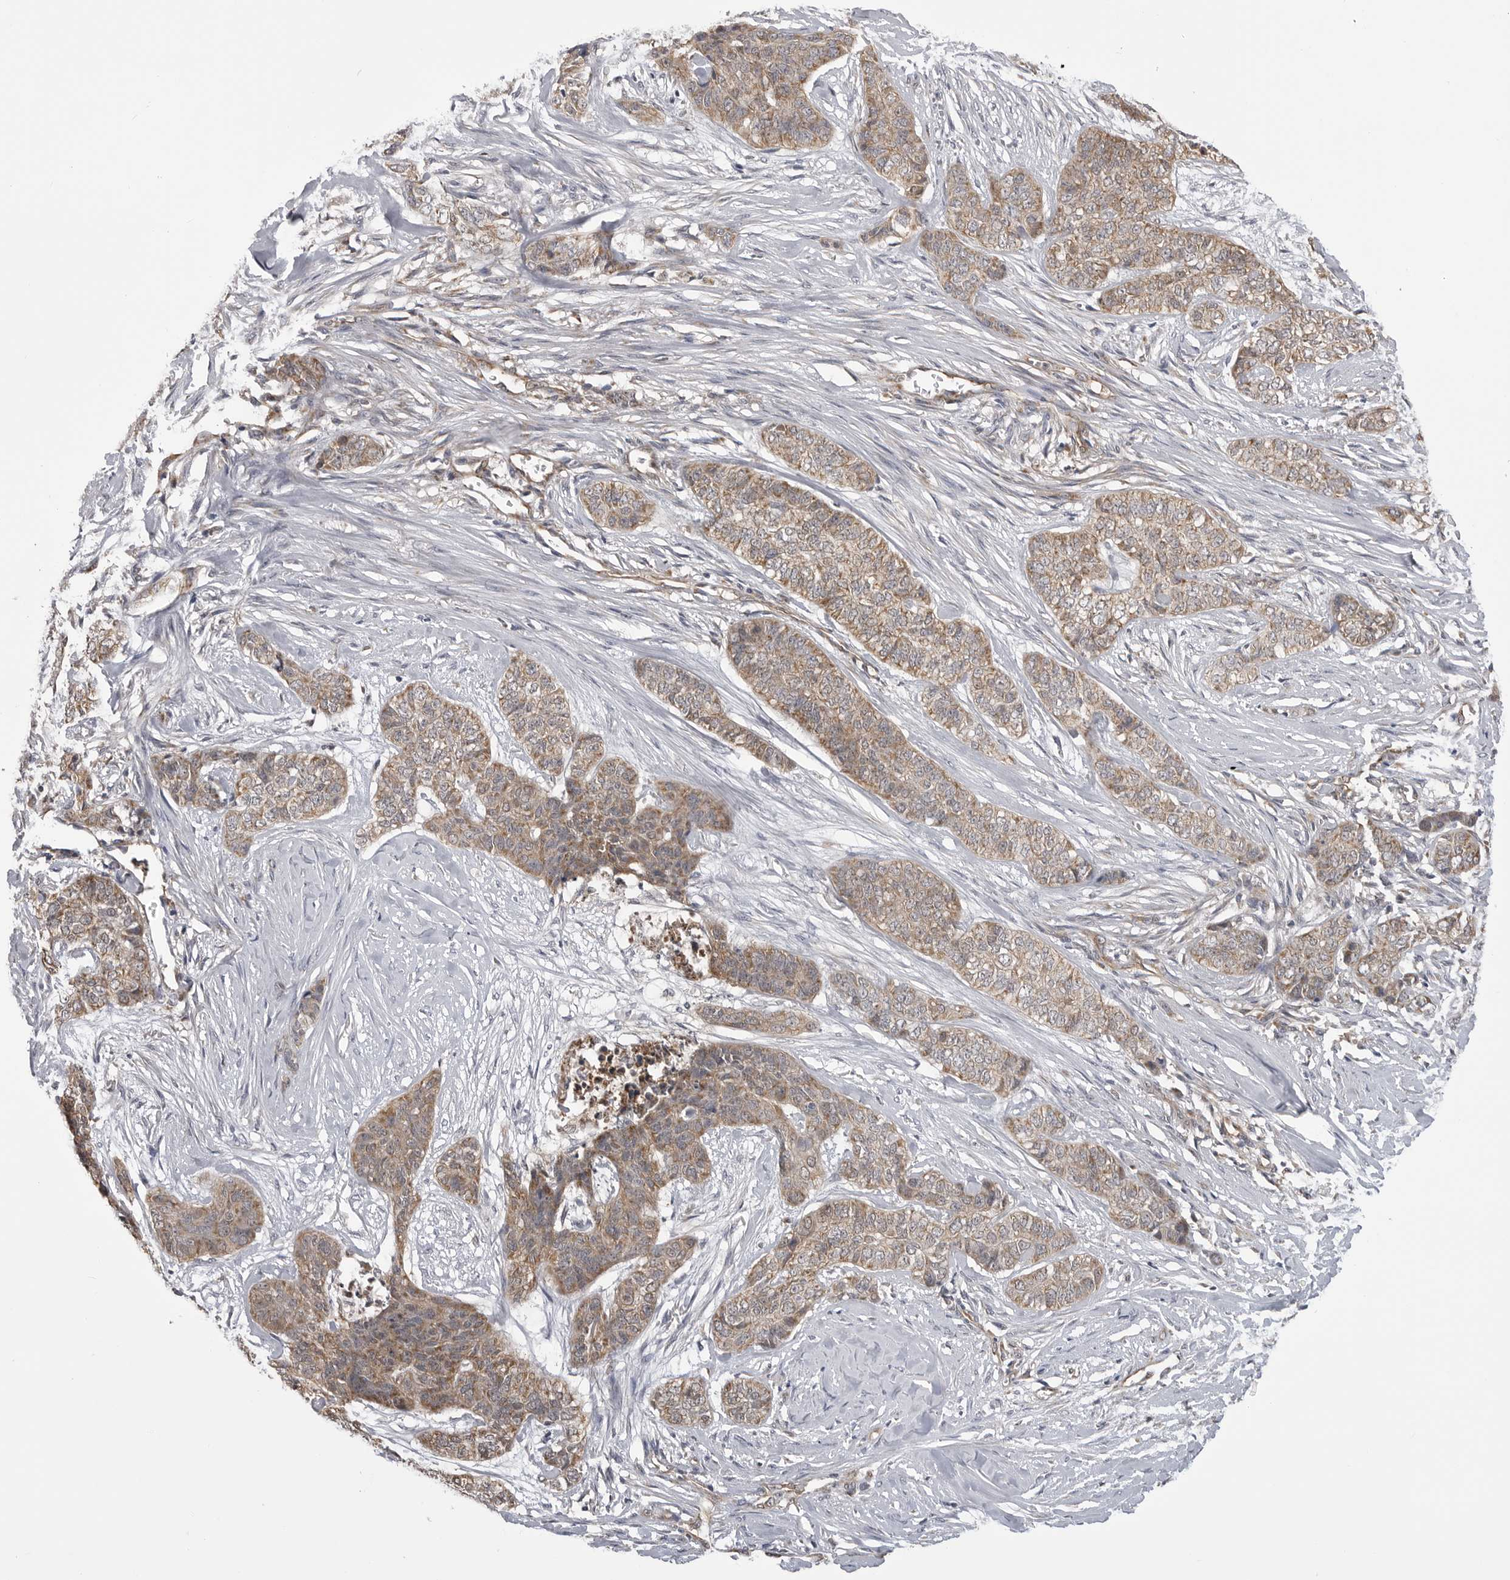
{"staining": {"intensity": "moderate", "quantity": ">75%", "location": "cytoplasmic/membranous"}, "tissue": "skin cancer", "cell_type": "Tumor cells", "image_type": "cancer", "snomed": [{"axis": "morphology", "description": "Basal cell carcinoma"}, {"axis": "topography", "description": "Skin"}], "caption": "Basal cell carcinoma (skin) stained with a brown dye exhibits moderate cytoplasmic/membranous positive staining in approximately >75% of tumor cells.", "gene": "FH", "patient": {"sex": "female", "age": 64}}